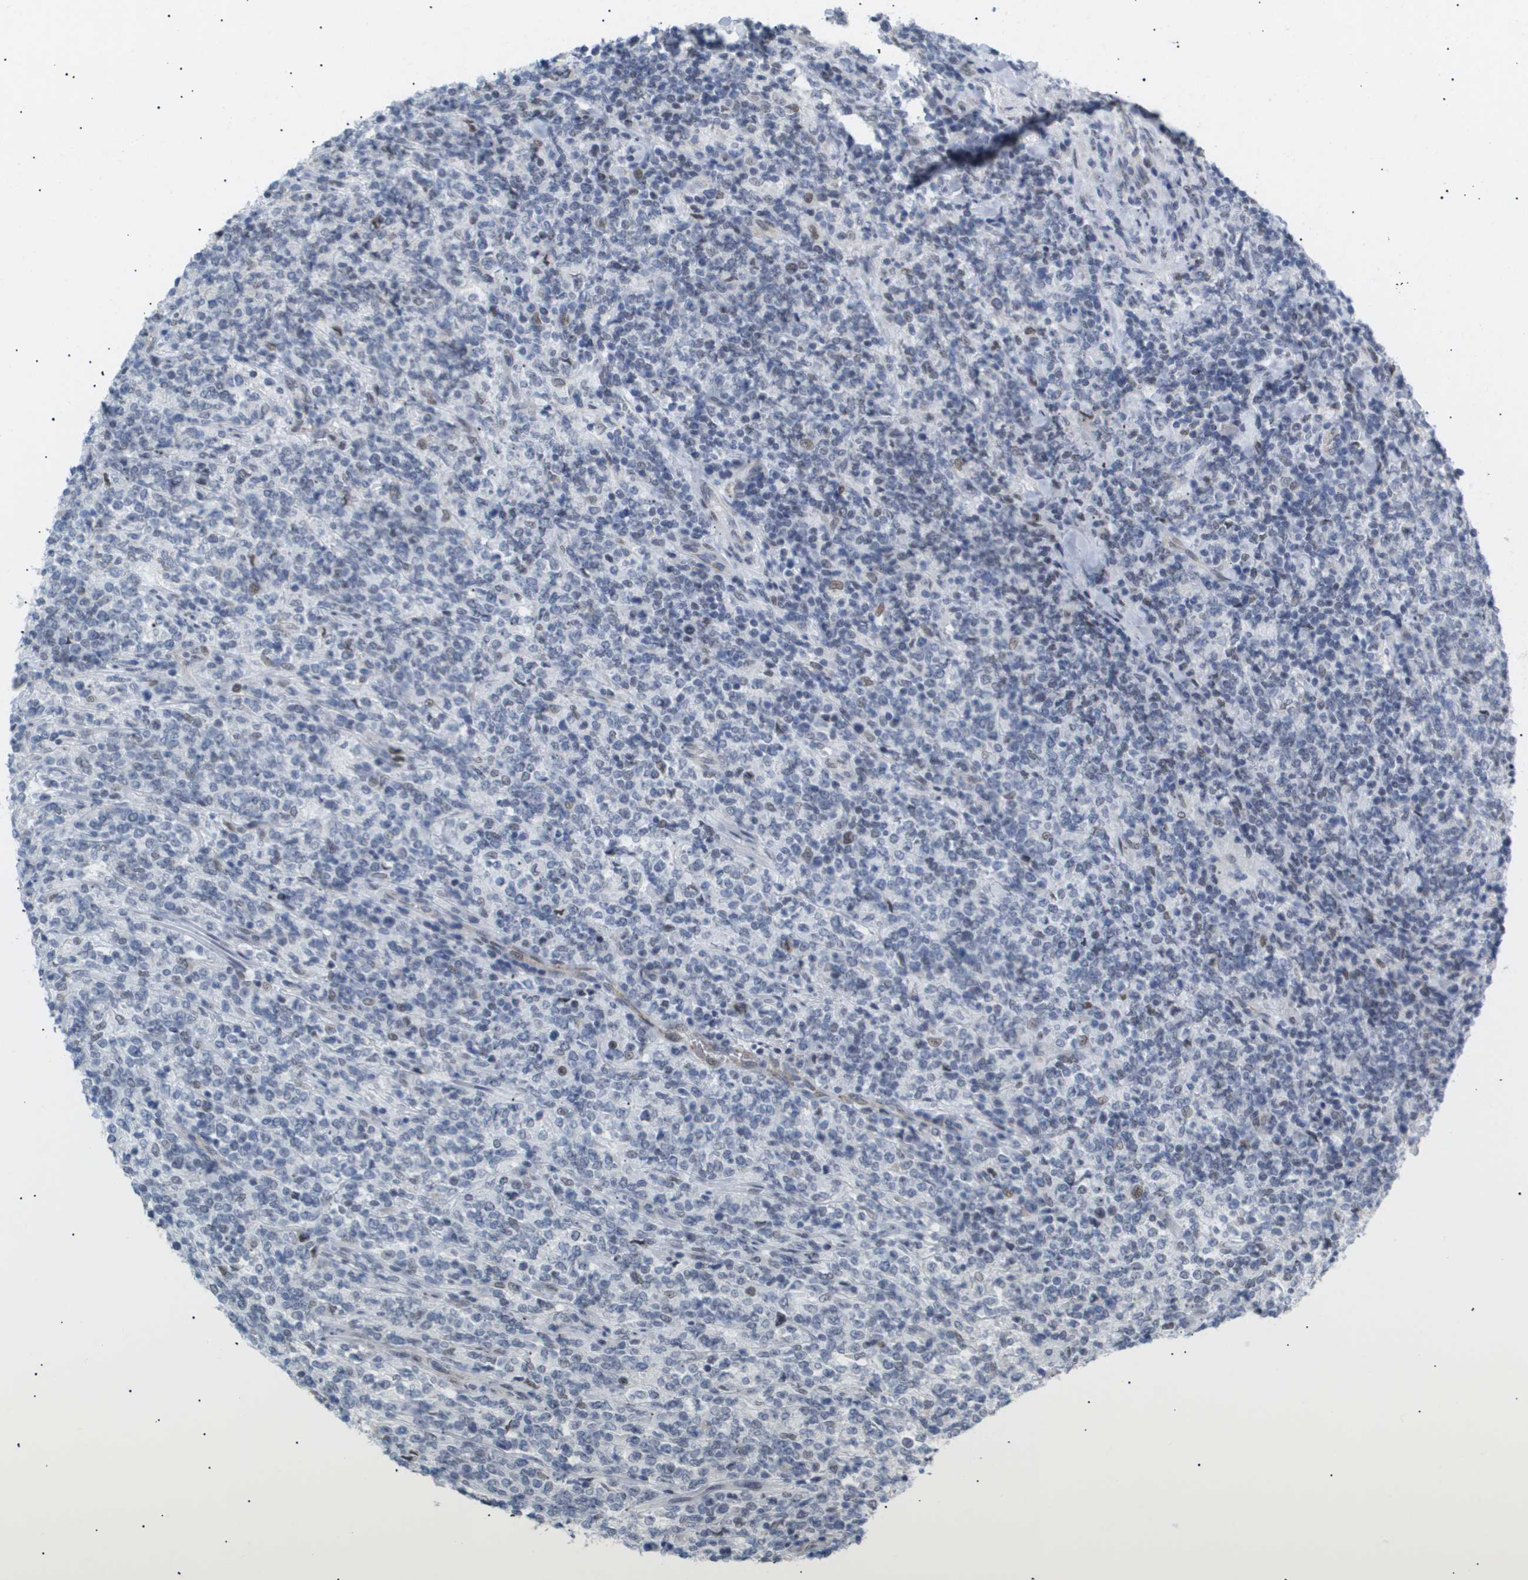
{"staining": {"intensity": "negative", "quantity": "none", "location": "none"}, "tissue": "lymphoma", "cell_type": "Tumor cells", "image_type": "cancer", "snomed": [{"axis": "morphology", "description": "Malignant lymphoma, non-Hodgkin's type, High grade"}, {"axis": "topography", "description": "Soft tissue"}], "caption": "Immunohistochemistry (IHC) of human high-grade malignant lymphoma, non-Hodgkin's type exhibits no expression in tumor cells.", "gene": "PPARD", "patient": {"sex": "male", "age": 18}}